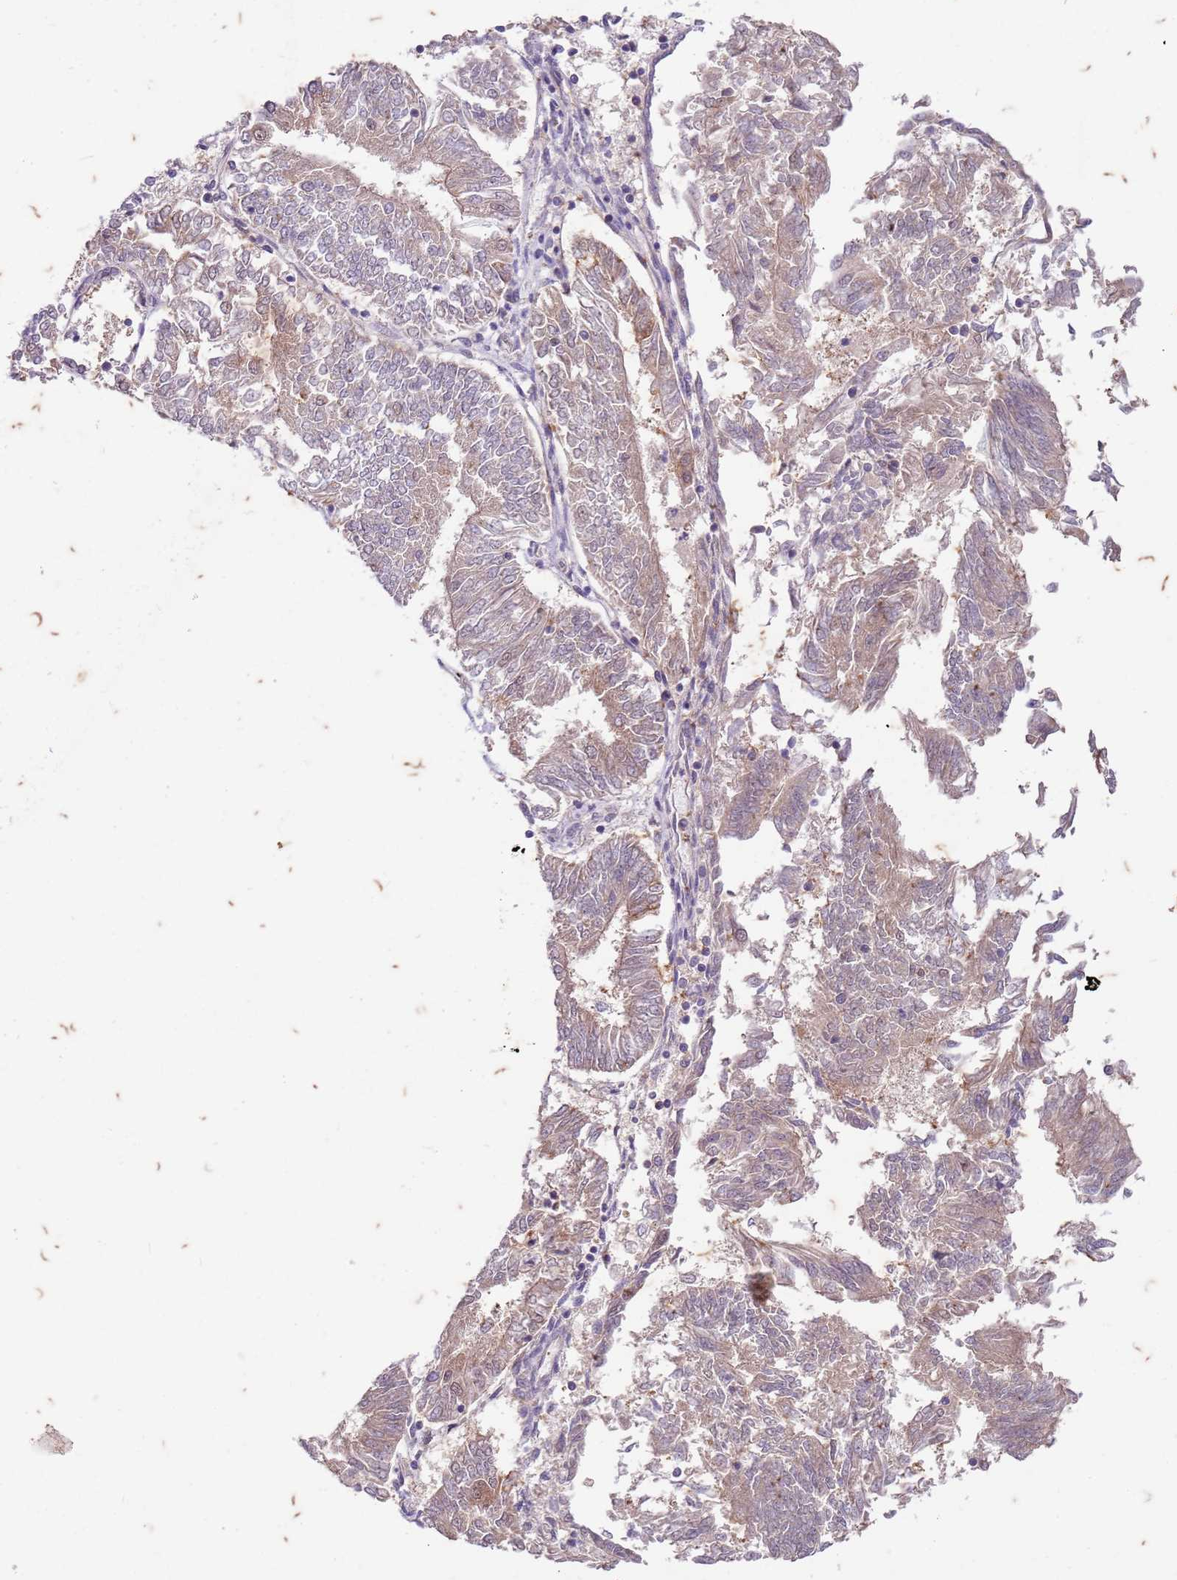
{"staining": {"intensity": "weak", "quantity": "<25%", "location": "cytoplasmic/membranous"}, "tissue": "endometrial cancer", "cell_type": "Tumor cells", "image_type": "cancer", "snomed": [{"axis": "morphology", "description": "Adenocarcinoma, NOS"}, {"axis": "topography", "description": "Endometrium"}], "caption": "The image shows no staining of tumor cells in endometrial adenocarcinoma.", "gene": "RAPGEF3", "patient": {"sex": "female", "age": 58}}